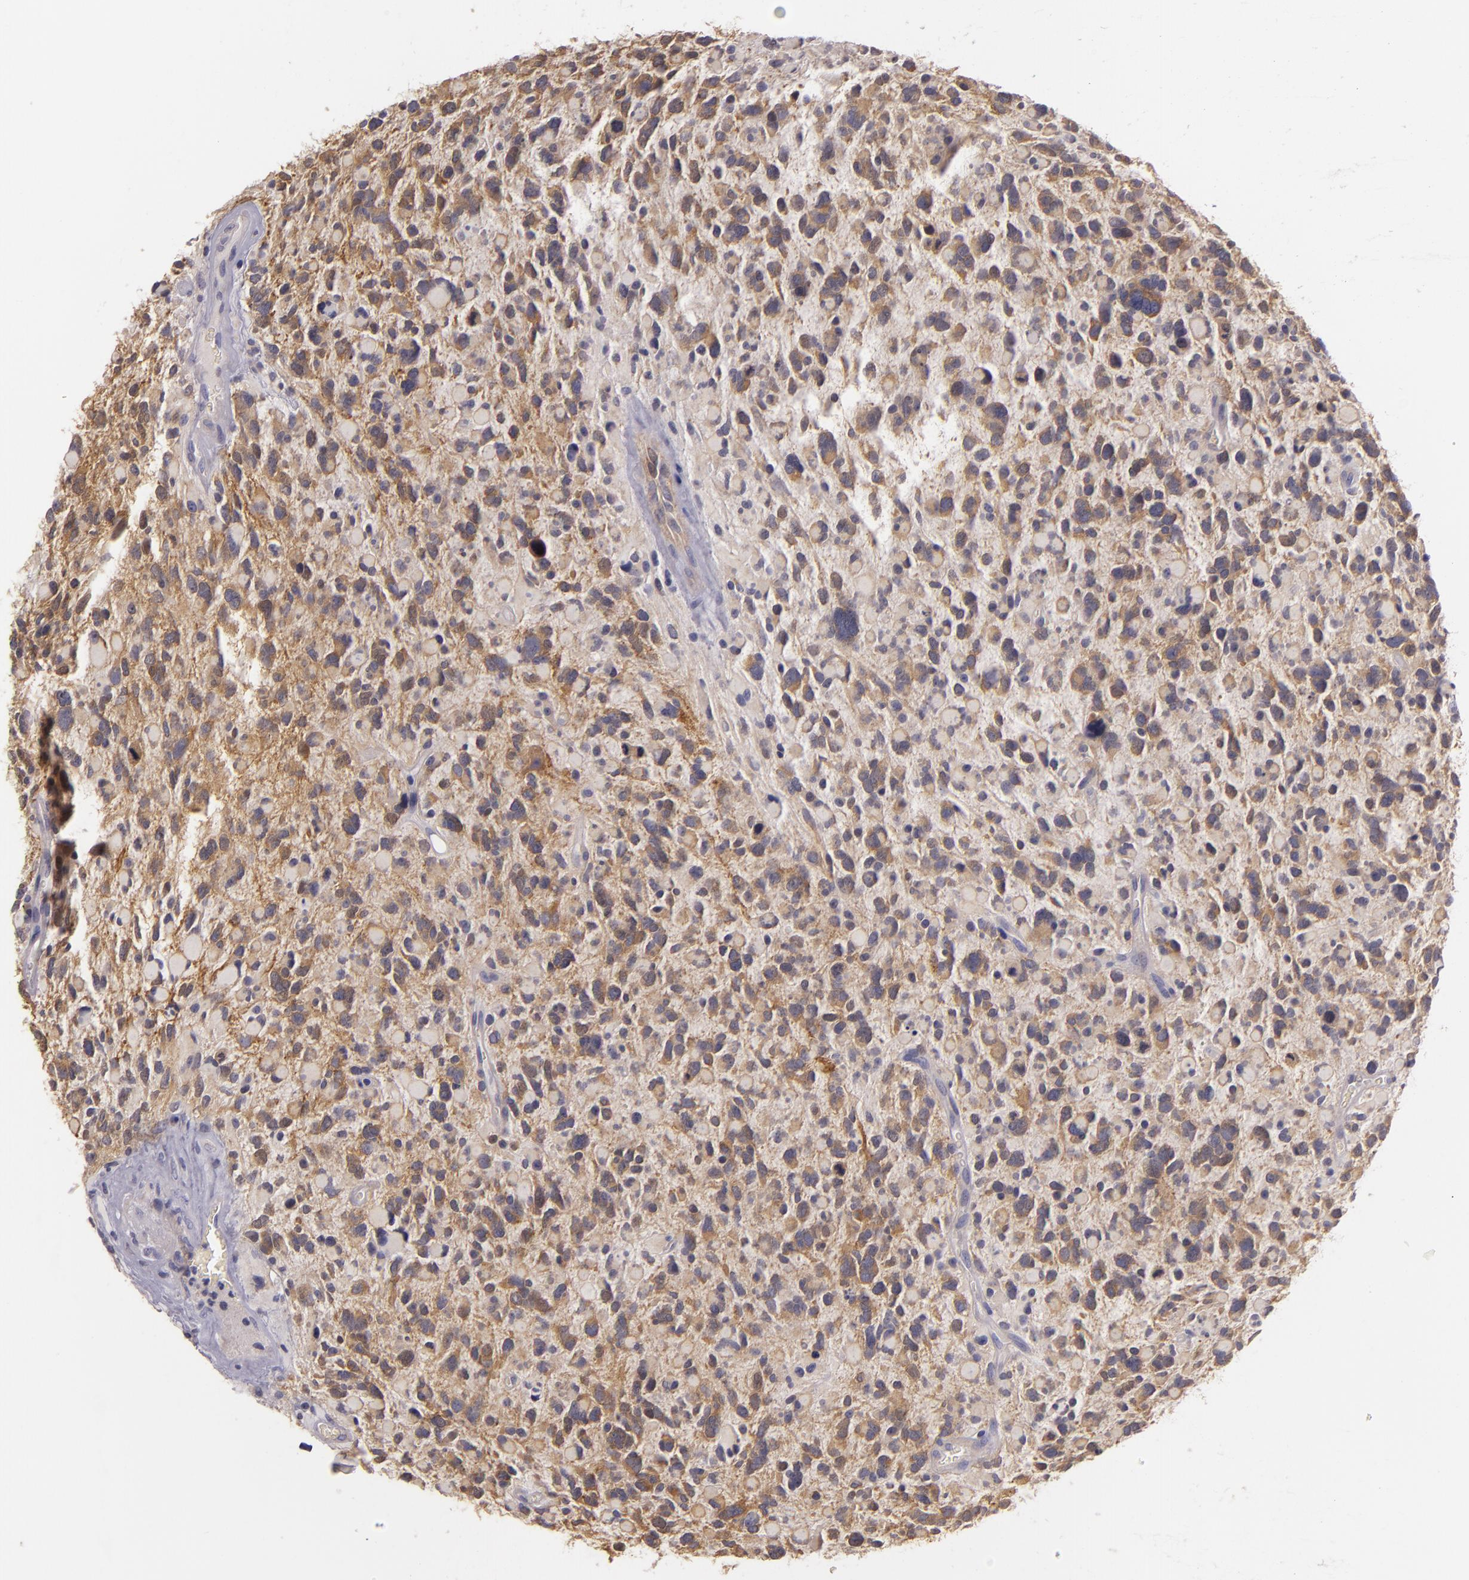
{"staining": {"intensity": "weak", "quantity": "25%-75%", "location": "cytoplasmic/membranous"}, "tissue": "glioma", "cell_type": "Tumor cells", "image_type": "cancer", "snomed": [{"axis": "morphology", "description": "Glioma, malignant, High grade"}, {"axis": "topography", "description": "Brain"}], "caption": "Tumor cells exhibit weak cytoplasmic/membranous positivity in approximately 25%-75% of cells in malignant glioma (high-grade).", "gene": "RALGAPA1", "patient": {"sex": "female", "age": 37}}